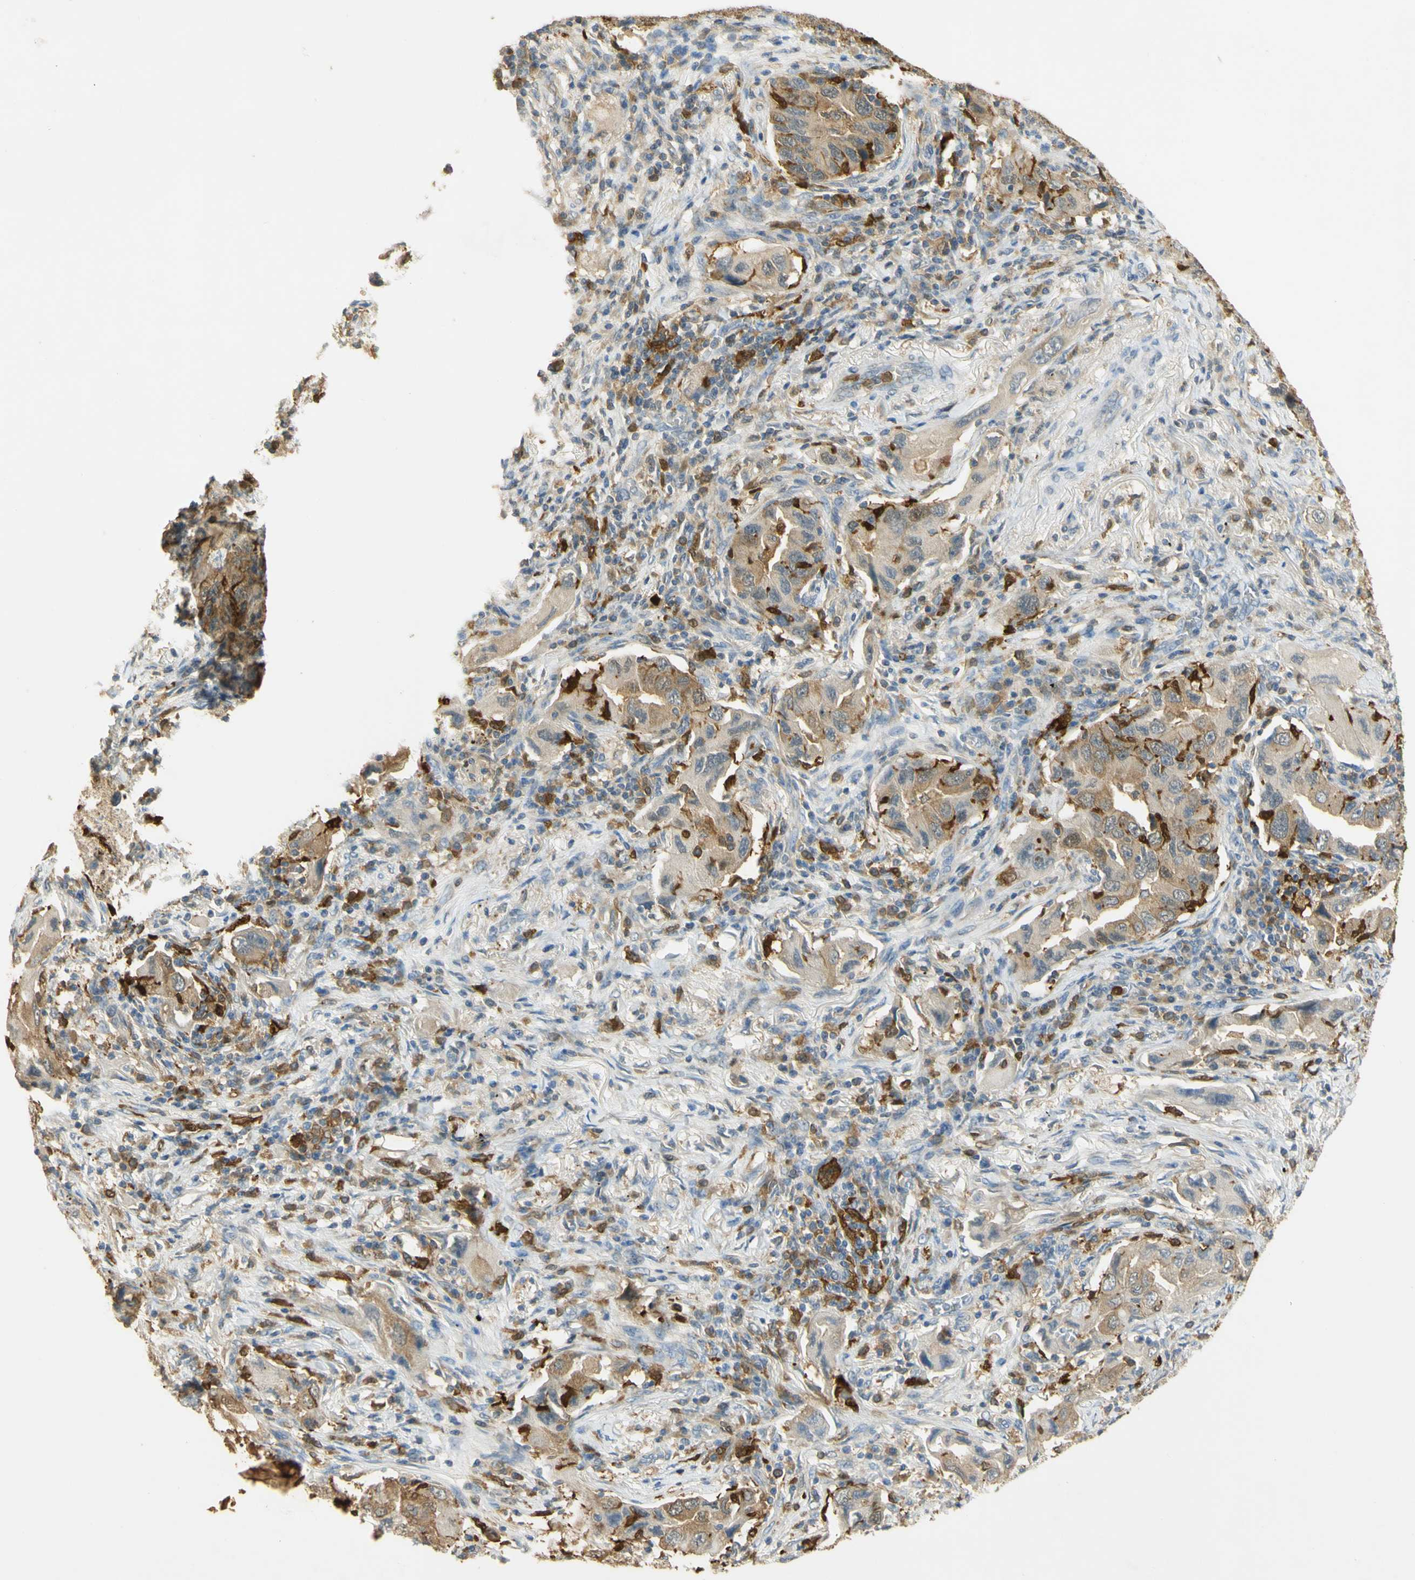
{"staining": {"intensity": "moderate", "quantity": ">75%", "location": "cytoplasmic/membranous"}, "tissue": "lung cancer", "cell_type": "Tumor cells", "image_type": "cancer", "snomed": [{"axis": "morphology", "description": "Adenocarcinoma, NOS"}, {"axis": "topography", "description": "Lung"}], "caption": "Immunohistochemical staining of human lung cancer (adenocarcinoma) shows medium levels of moderate cytoplasmic/membranous protein expression in about >75% of tumor cells.", "gene": "PAK1", "patient": {"sex": "female", "age": 65}}